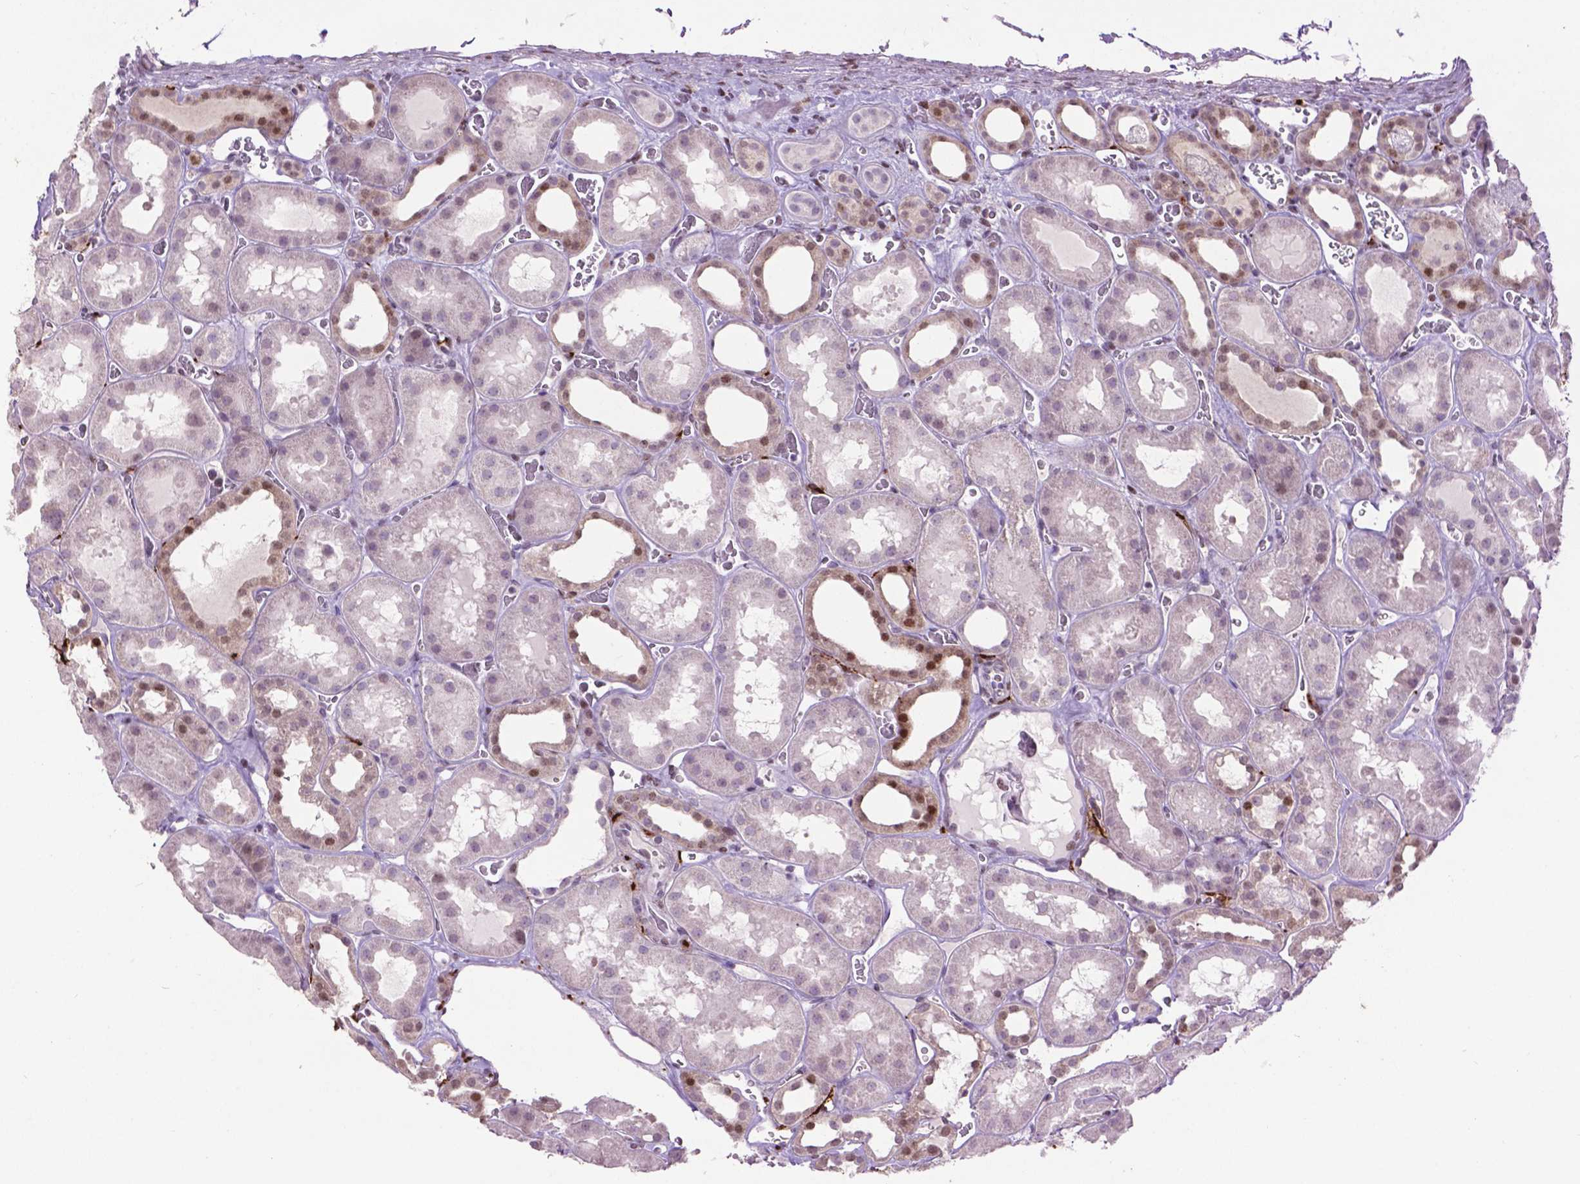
{"staining": {"intensity": "negative", "quantity": "none", "location": "none"}, "tissue": "kidney", "cell_type": "Cells in glomeruli", "image_type": "normal", "snomed": [{"axis": "morphology", "description": "Normal tissue, NOS"}, {"axis": "topography", "description": "Kidney"}], "caption": "Immunohistochemical staining of normal kidney shows no significant staining in cells in glomeruli.", "gene": "TH", "patient": {"sex": "female", "age": 41}}